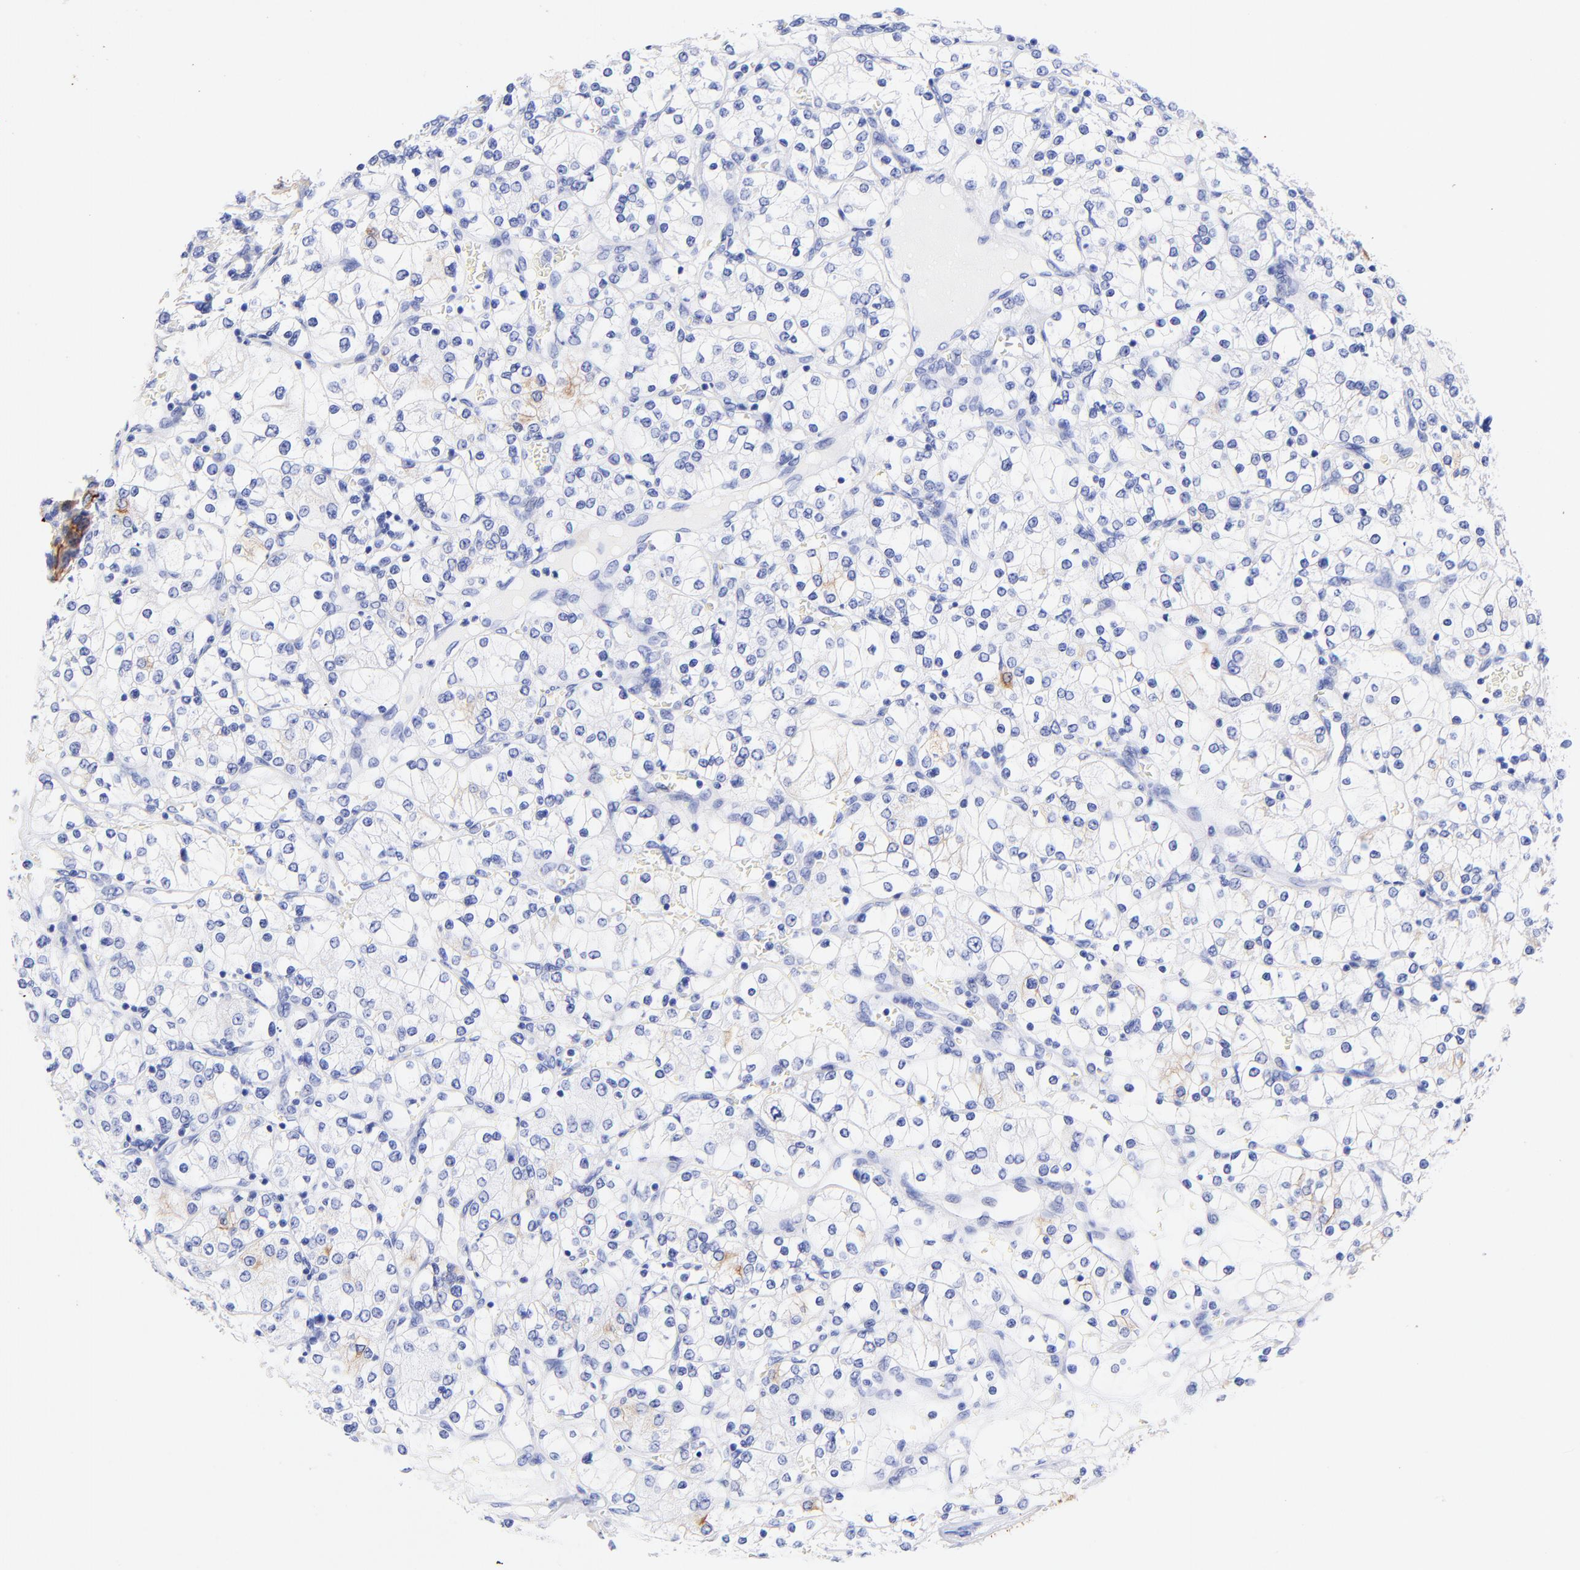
{"staining": {"intensity": "weak", "quantity": "<25%", "location": "cytoplasmic/membranous"}, "tissue": "renal cancer", "cell_type": "Tumor cells", "image_type": "cancer", "snomed": [{"axis": "morphology", "description": "Adenocarcinoma, NOS"}, {"axis": "topography", "description": "Kidney"}], "caption": "IHC photomicrograph of human renal cancer stained for a protein (brown), which reveals no staining in tumor cells.", "gene": "KRT19", "patient": {"sex": "female", "age": 62}}